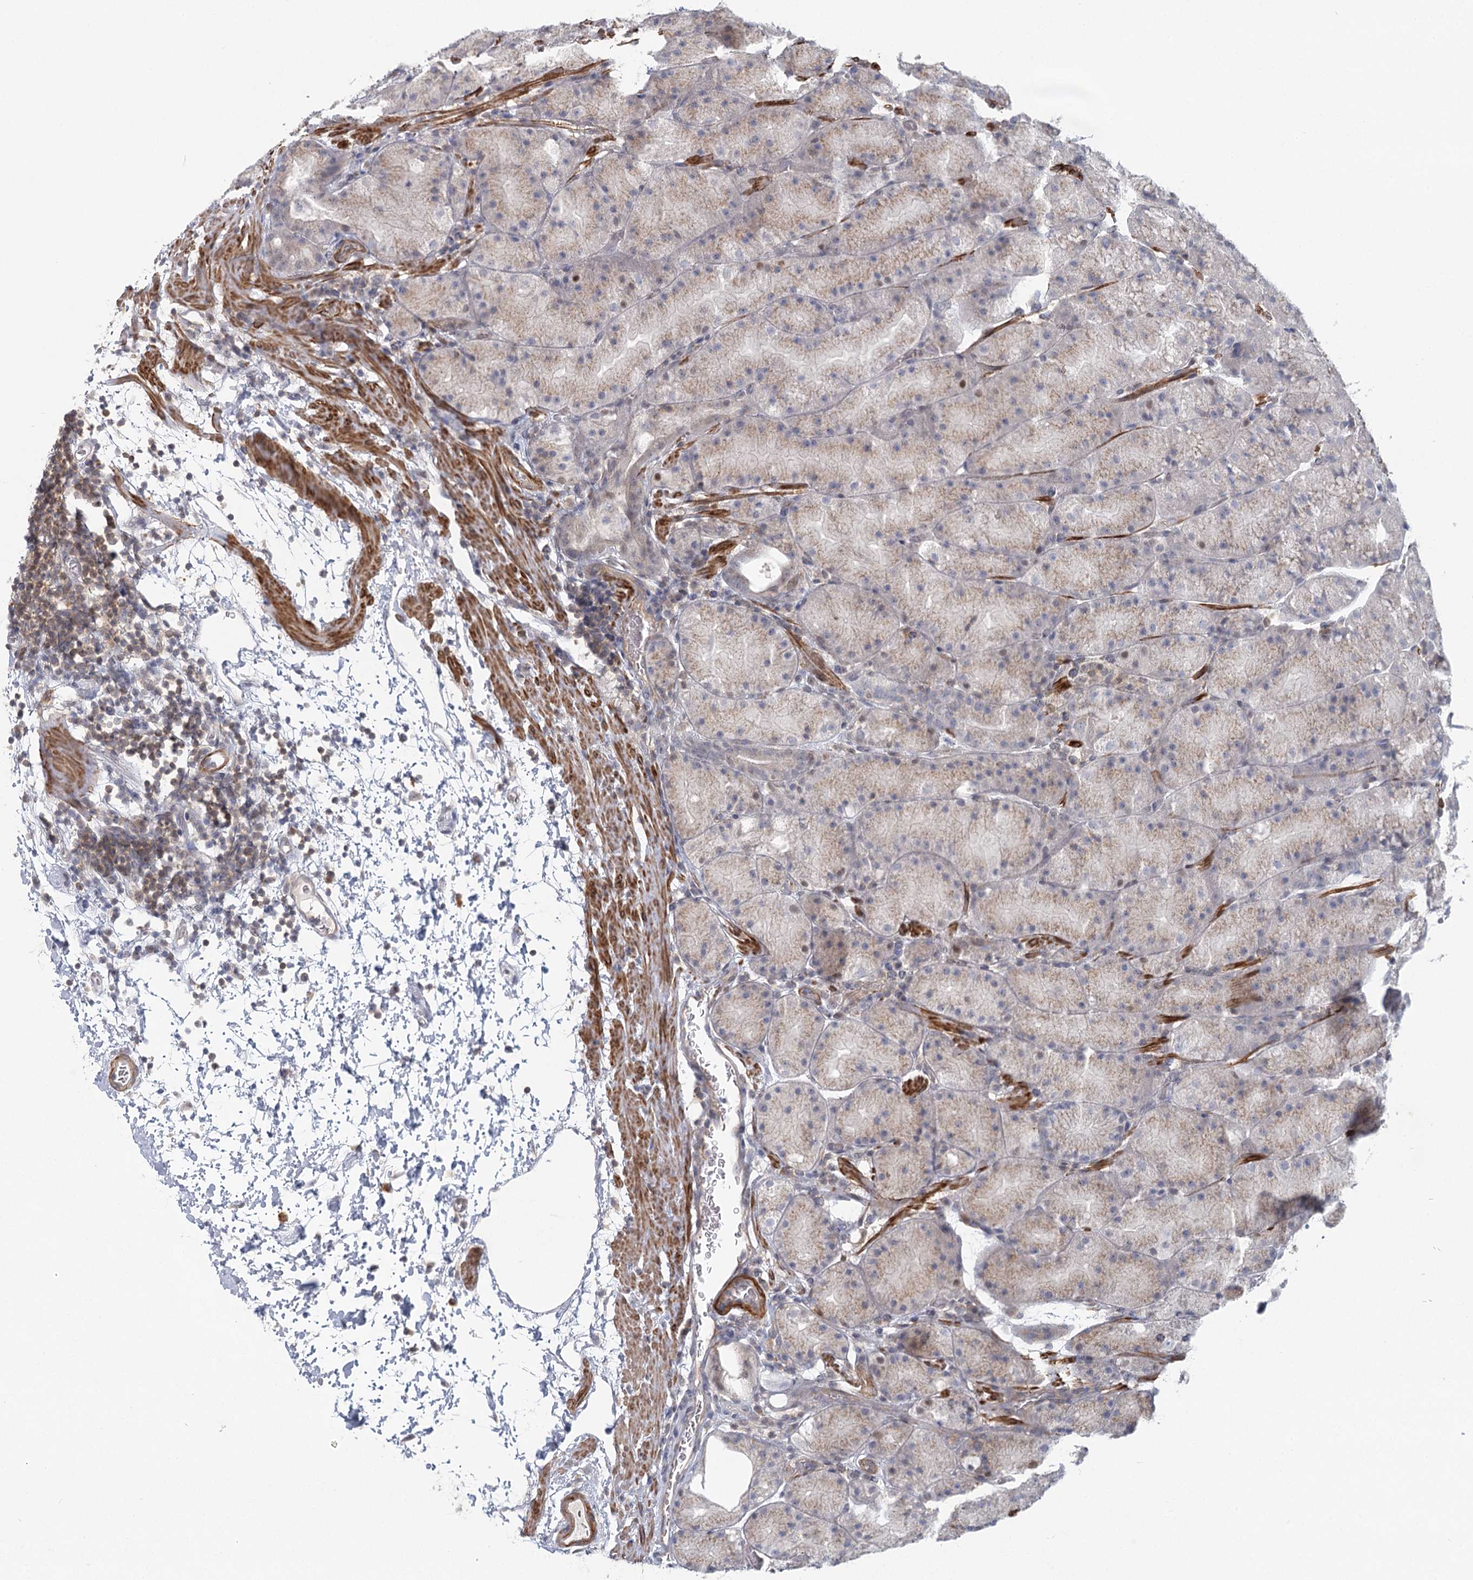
{"staining": {"intensity": "weak", "quantity": "25%-75%", "location": "cytoplasmic/membranous,nuclear"}, "tissue": "stomach", "cell_type": "Glandular cells", "image_type": "normal", "snomed": [{"axis": "morphology", "description": "Normal tissue, NOS"}, {"axis": "topography", "description": "Stomach, upper"}, {"axis": "topography", "description": "Stomach"}], "caption": "DAB immunohistochemical staining of unremarkable human stomach displays weak cytoplasmic/membranous,nuclear protein staining in approximately 25%-75% of glandular cells. The staining is performed using DAB brown chromogen to label protein expression. The nuclei are counter-stained blue using hematoxylin.", "gene": "USP11", "patient": {"sex": "male", "age": 48}}